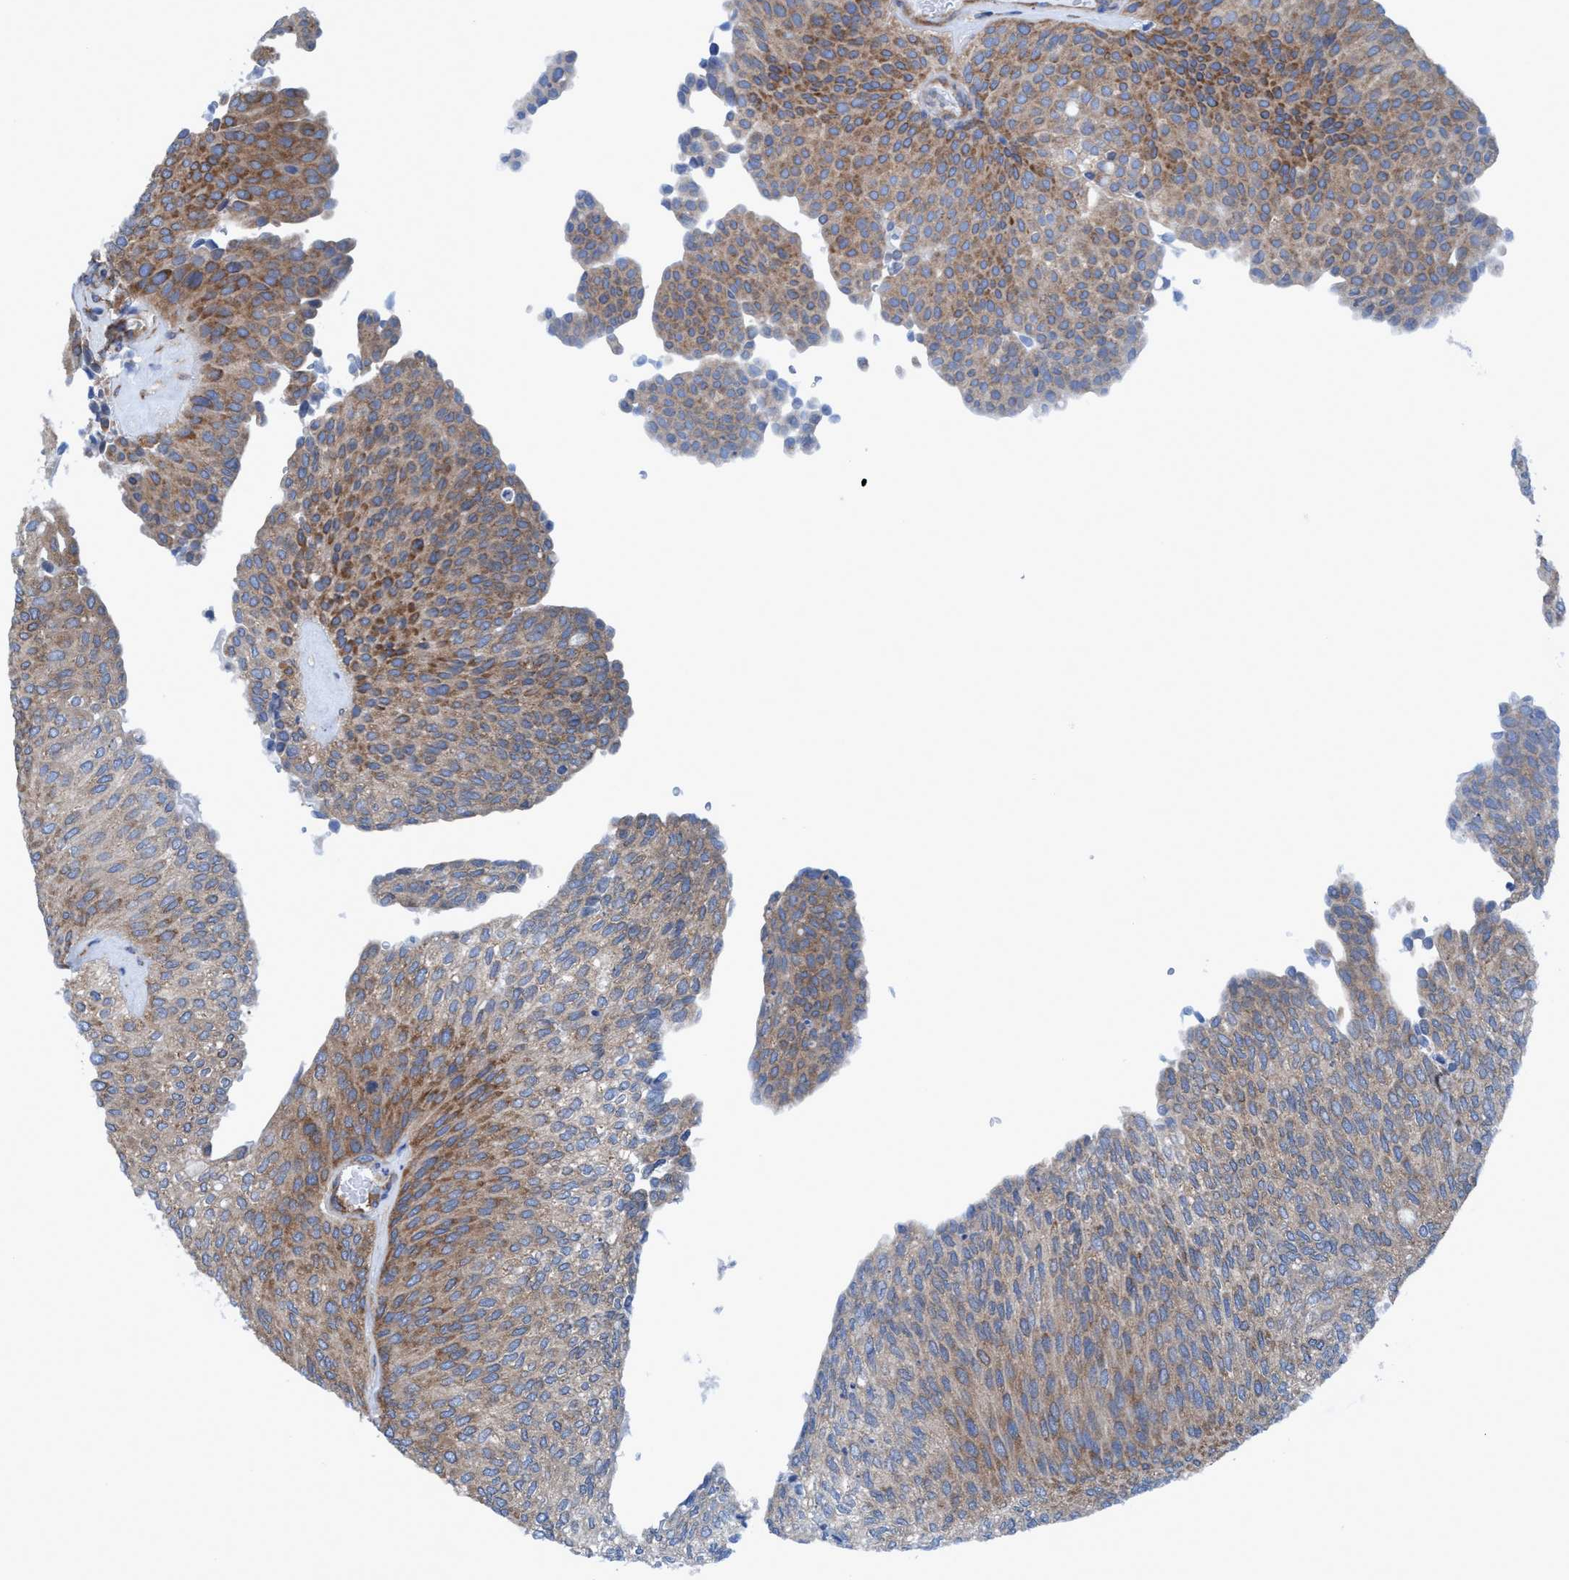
{"staining": {"intensity": "moderate", "quantity": "25%-75%", "location": "cytoplasmic/membranous"}, "tissue": "urothelial cancer", "cell_type": "Tumor cells", "image_type": "cancer", "snomed": [{"axis": "morphology", "description": "Urothelial carcinoma, Low grade"}, {"axis": "topography", "description": "Urinary bladder"}], "caption": "Low-grade urothelial carcinoma tissue demonstrates moderate cytoplasmic/membranous positivity in about 25%-75% of tumor cells", "gene": "NMT1", "patient": {"sex": "female", "age": 79}}